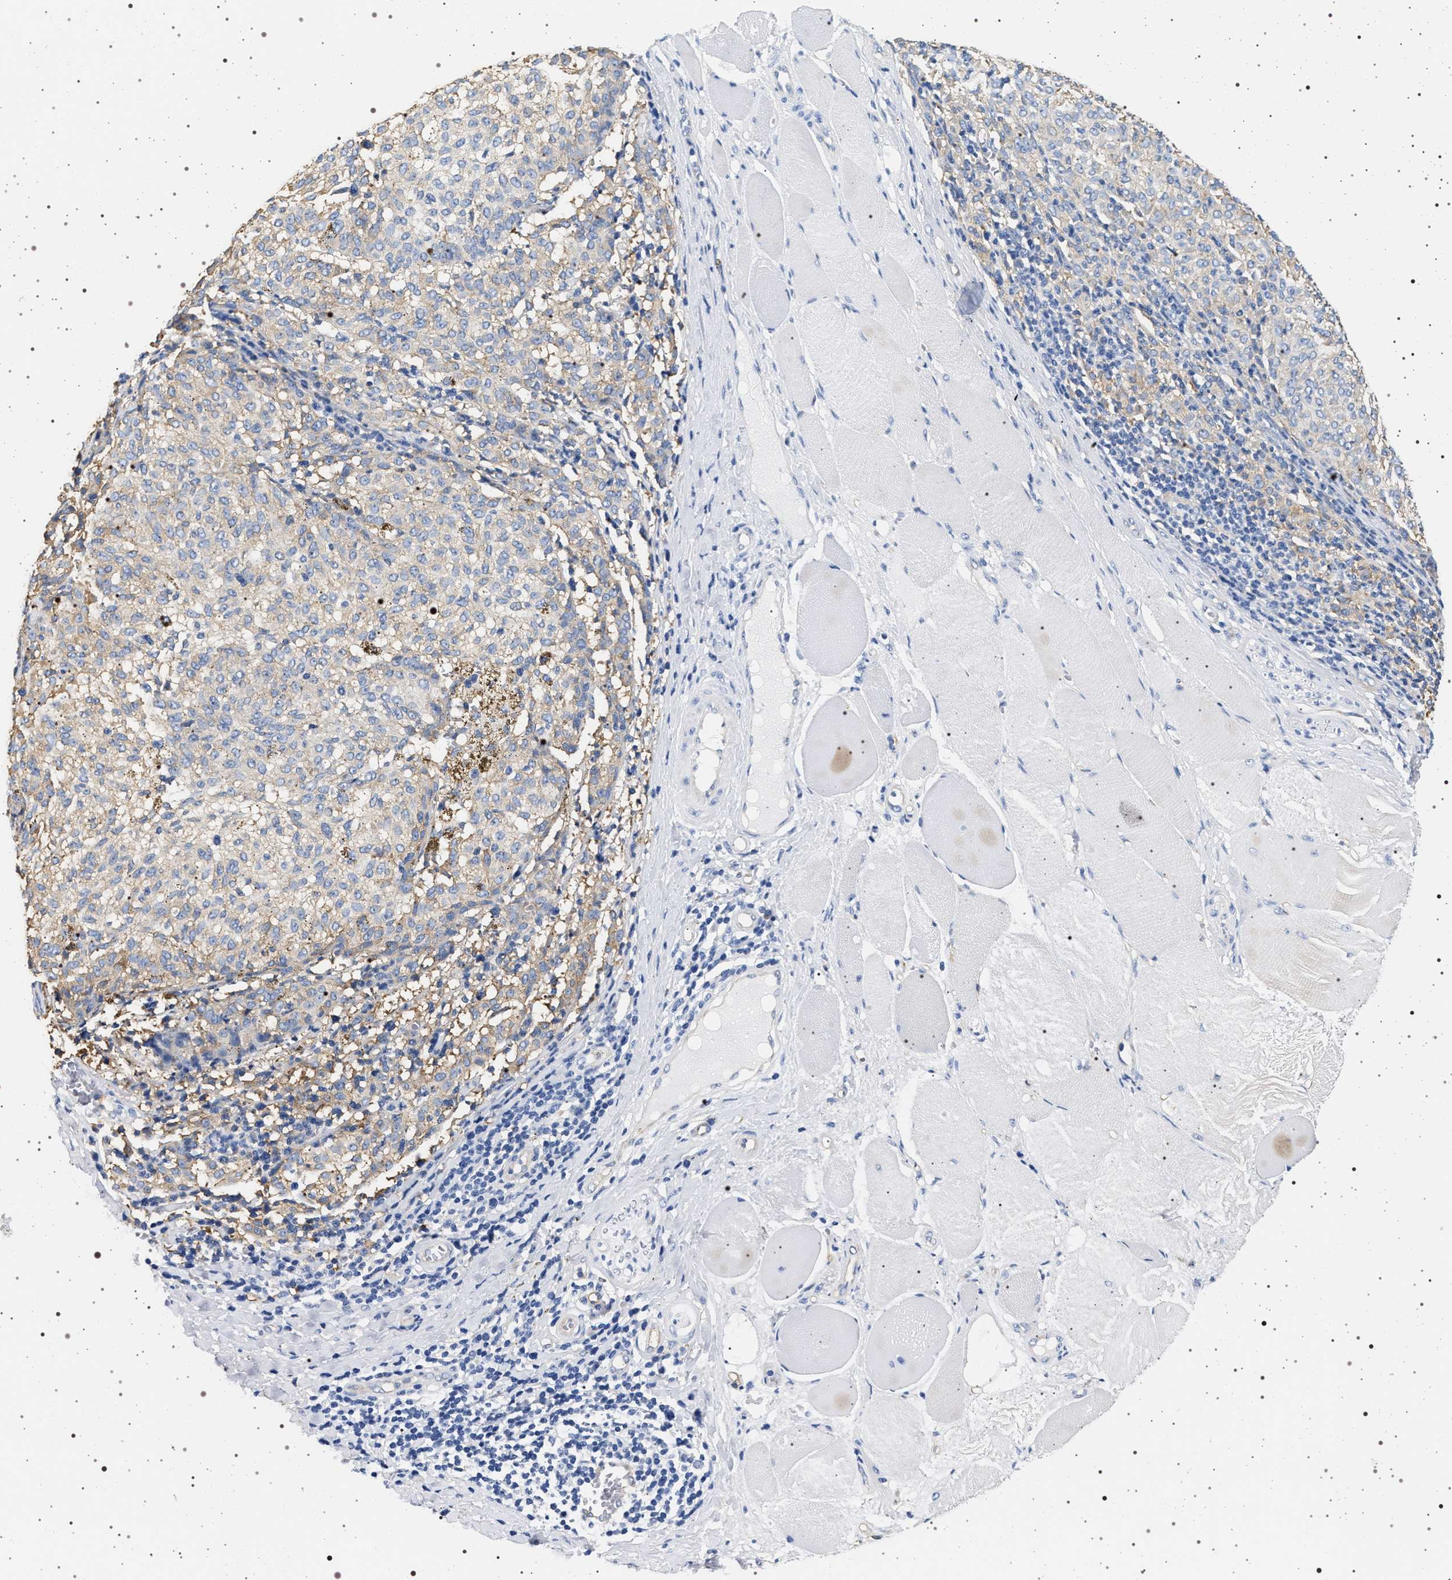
{"staining": {"intensity": "negative", "quantity": "none", "location": "none"}, "tissue": "melanoma", "cell_type": "Tumor cells", "image_type": "cancer", "snomed": [{"axis": "morphology", "description": "Malignant melanoma, NOS"}, {"axis": "topography", "description": "Skin"}], "caption": "Tumor cells show no significant protein positivity in malignant melanoma.", "gene": "HSD17B1", "patient": {"sex": "female", "age": 72}}